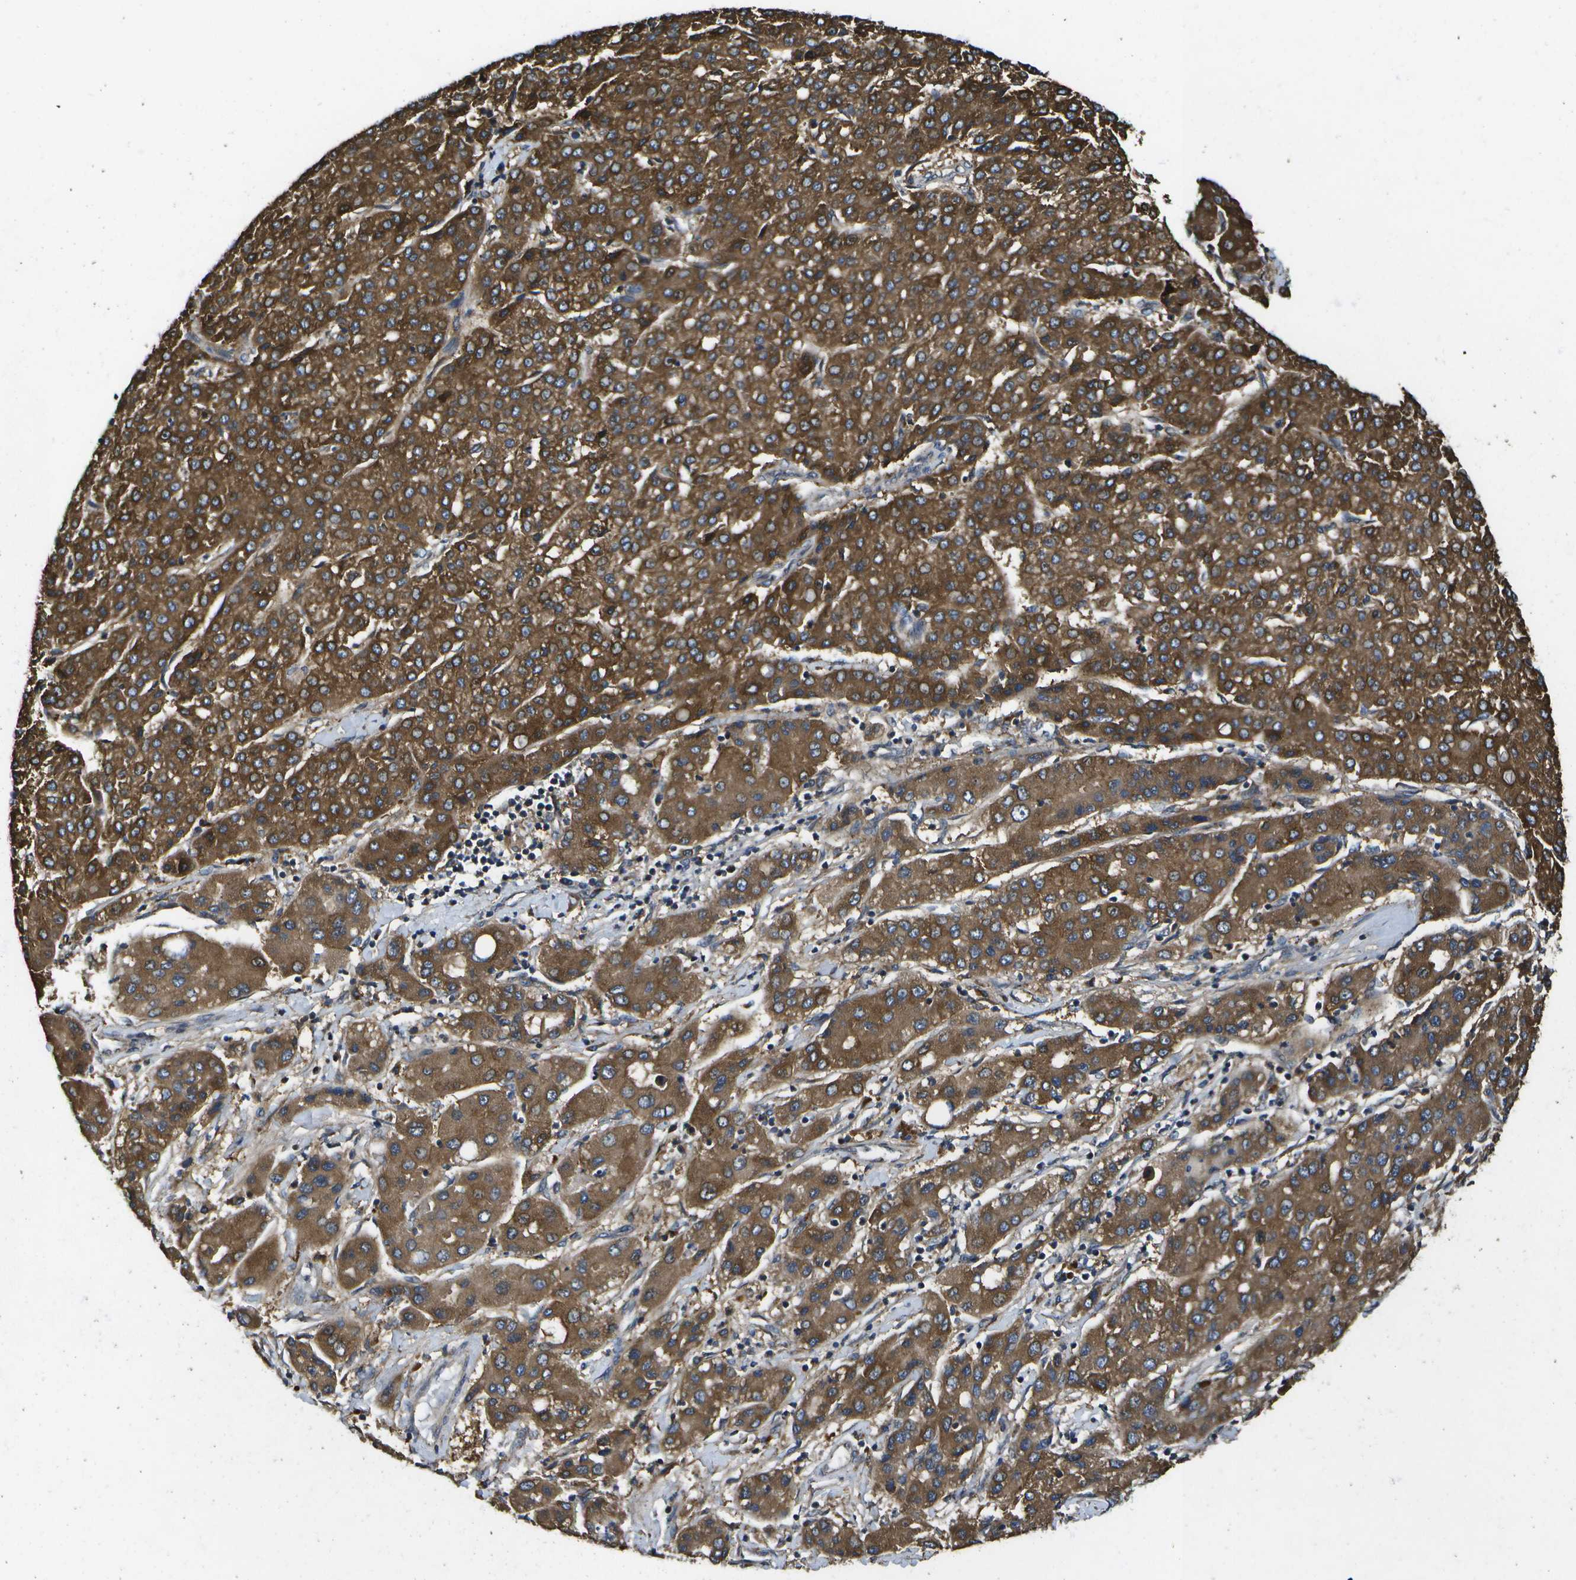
{"staining": {"intensity": "strong", "quantity": ">75%", "location": "cytoplasmic/membranous"}, "tissue": "liver cancer", "cell_type": "Tumor cells", "image_type": "cancer", "snomed": [{"axis": "morphology", "description": "Carcinoma, Hepatocellular, NOS"}, {"axis": "topography", "description": "Liver"}], "caption": "This photomicrograph reveals immunohistochemistry (IHC) staining of hepatocellular carcinoma (liver), with high strong cytoplasmic/membranous staining in approximately >75% of tumor cells.", "gene": "HFE", "patient": {"sex": "male", "age": 65}}